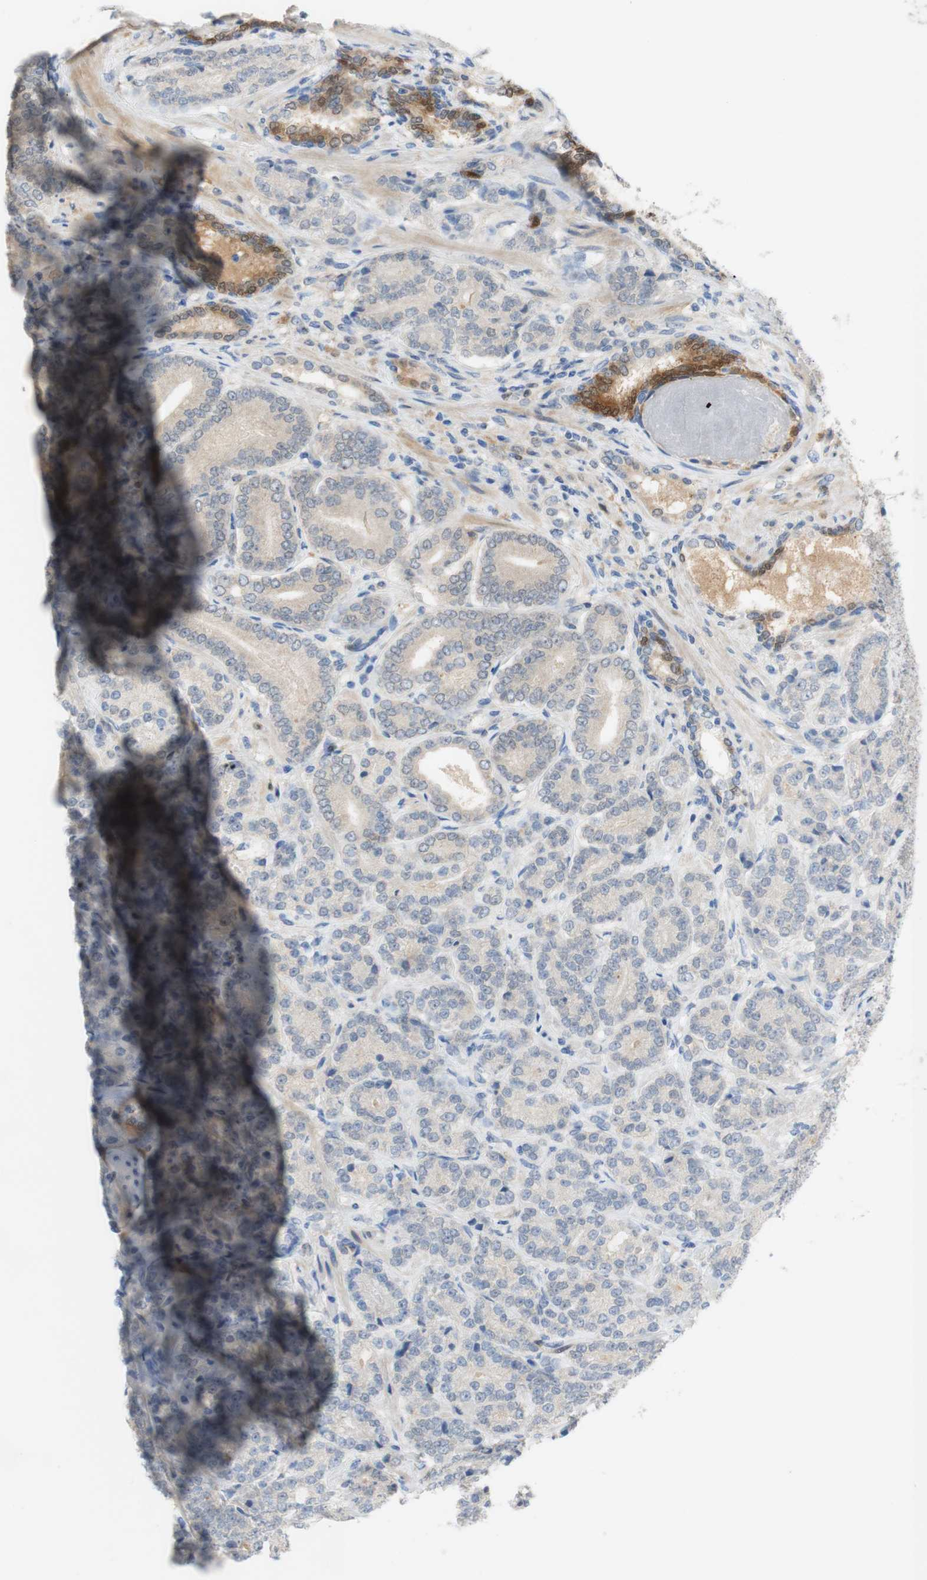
{"staining": {"intensity": "negative", "quantity": "none", "location": "none"}, "tissue": "prostate cancer", "cell_type": "Tumor cells", "image_type": "cancer", "snomed": [{"axis": "morphology", "description": "Adenocarcinoma, High grade"}, {"axis": "topography", "description": "Prostate"}], "caption": "High magnification brightfield microscopy of prostate cancer (adenocarcinoma (high-grade)) stained with DAB (3,3'-diaminobenzidine) (brown) and counterstained with hematoxylin (blue): tumor cells show no significant positivity.", "gene": "SELENBP1", "patient": {"sex": "male", "age": 61}}